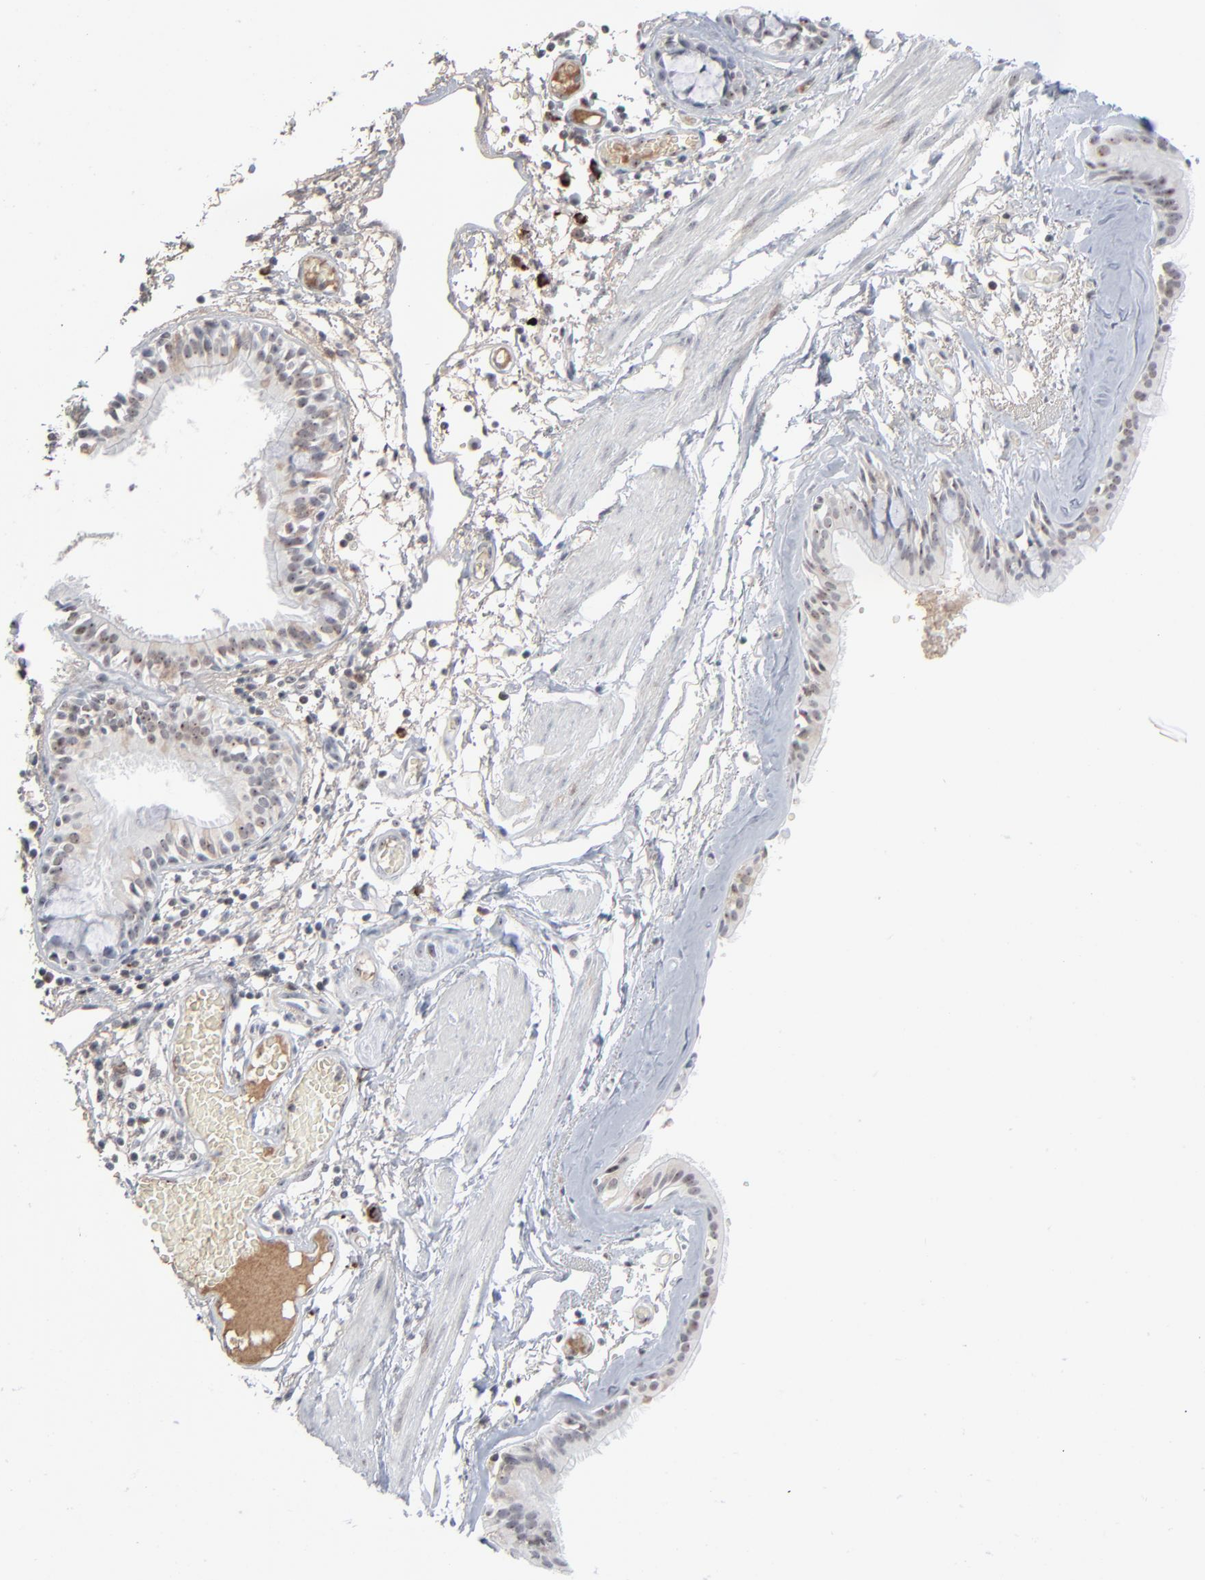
{"staining": {"intensity": "negative", "quantity": "none", "location": "none"}, "tissue": "bronchus", "cell_type": "Respiratory epithelial cells", "image_type": "normal", "snomed": [{"axis": "morphology", "description": "Normal tissue, NOS"}, {"axis": "topography", "description": "Bronchus"}, {"axis": "topography", "description": "Lung"}], "caption": "Immunohistochemistry (IHC) image of benign human bronchus stained for a protein (brown), which displays no expression in respiratory epithelial cells.", "gene": "MPHOSPH6", "patient": {"sex": "female", "age": 56}}